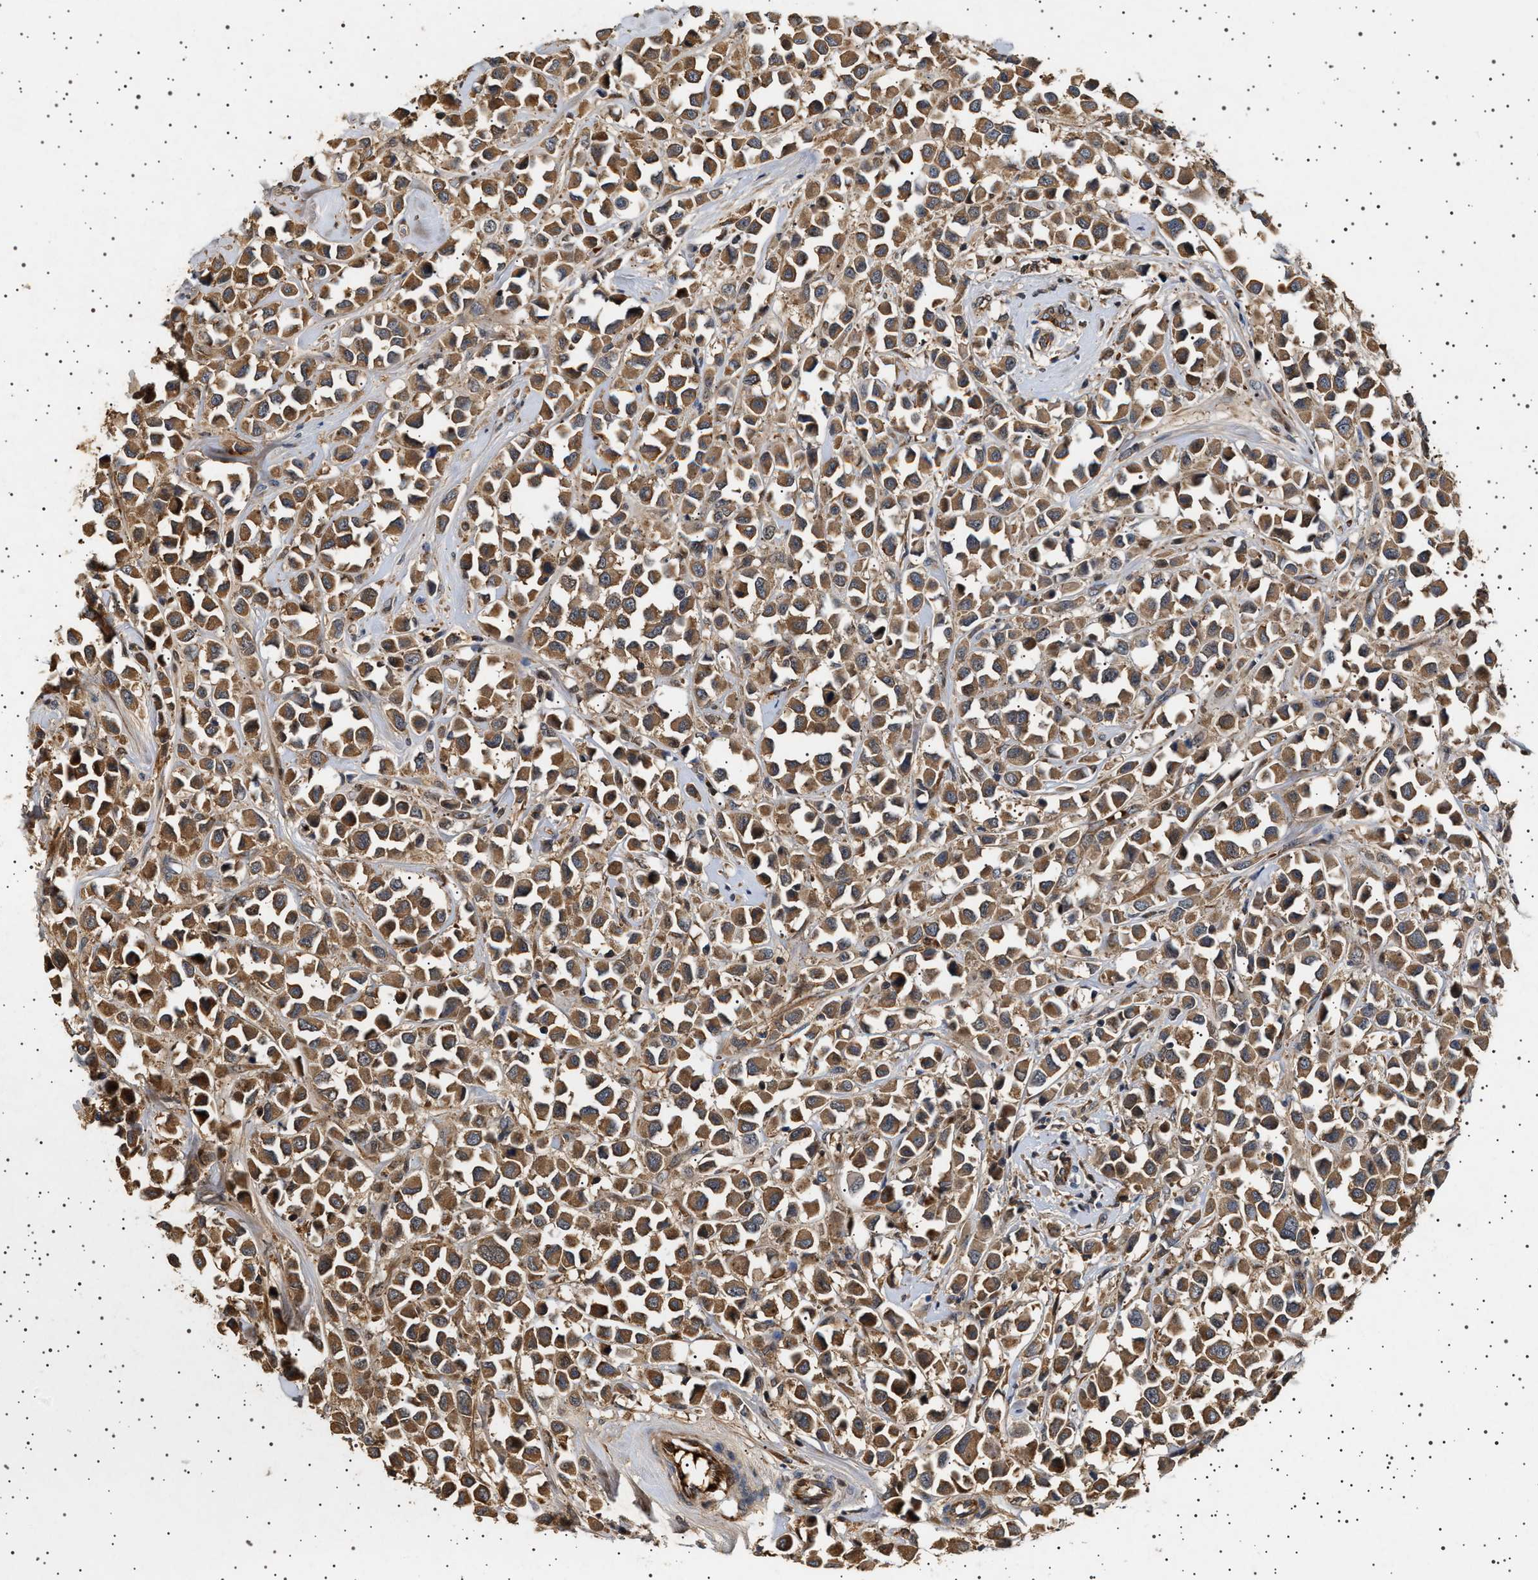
{"staining": {"intensity": "moderate", "quantity": ">75%", "location": "cytoplasmic/membranous"}, "tissue": "breast cancer", "cell_type": "Tumor cells", "image_type": "cancer", "snomed": [{"axis": "morphology", "description": "Duct carcinoma"}, {"axis": "topography", "description": "Breast"}], "caption": "Moderate cytoplasmic/membranous protein staining is appreciated in approximately >75% of tumor cells in breast cancer.", "gene": "FICD", "patient": {"sex": "female", "age": 61}}